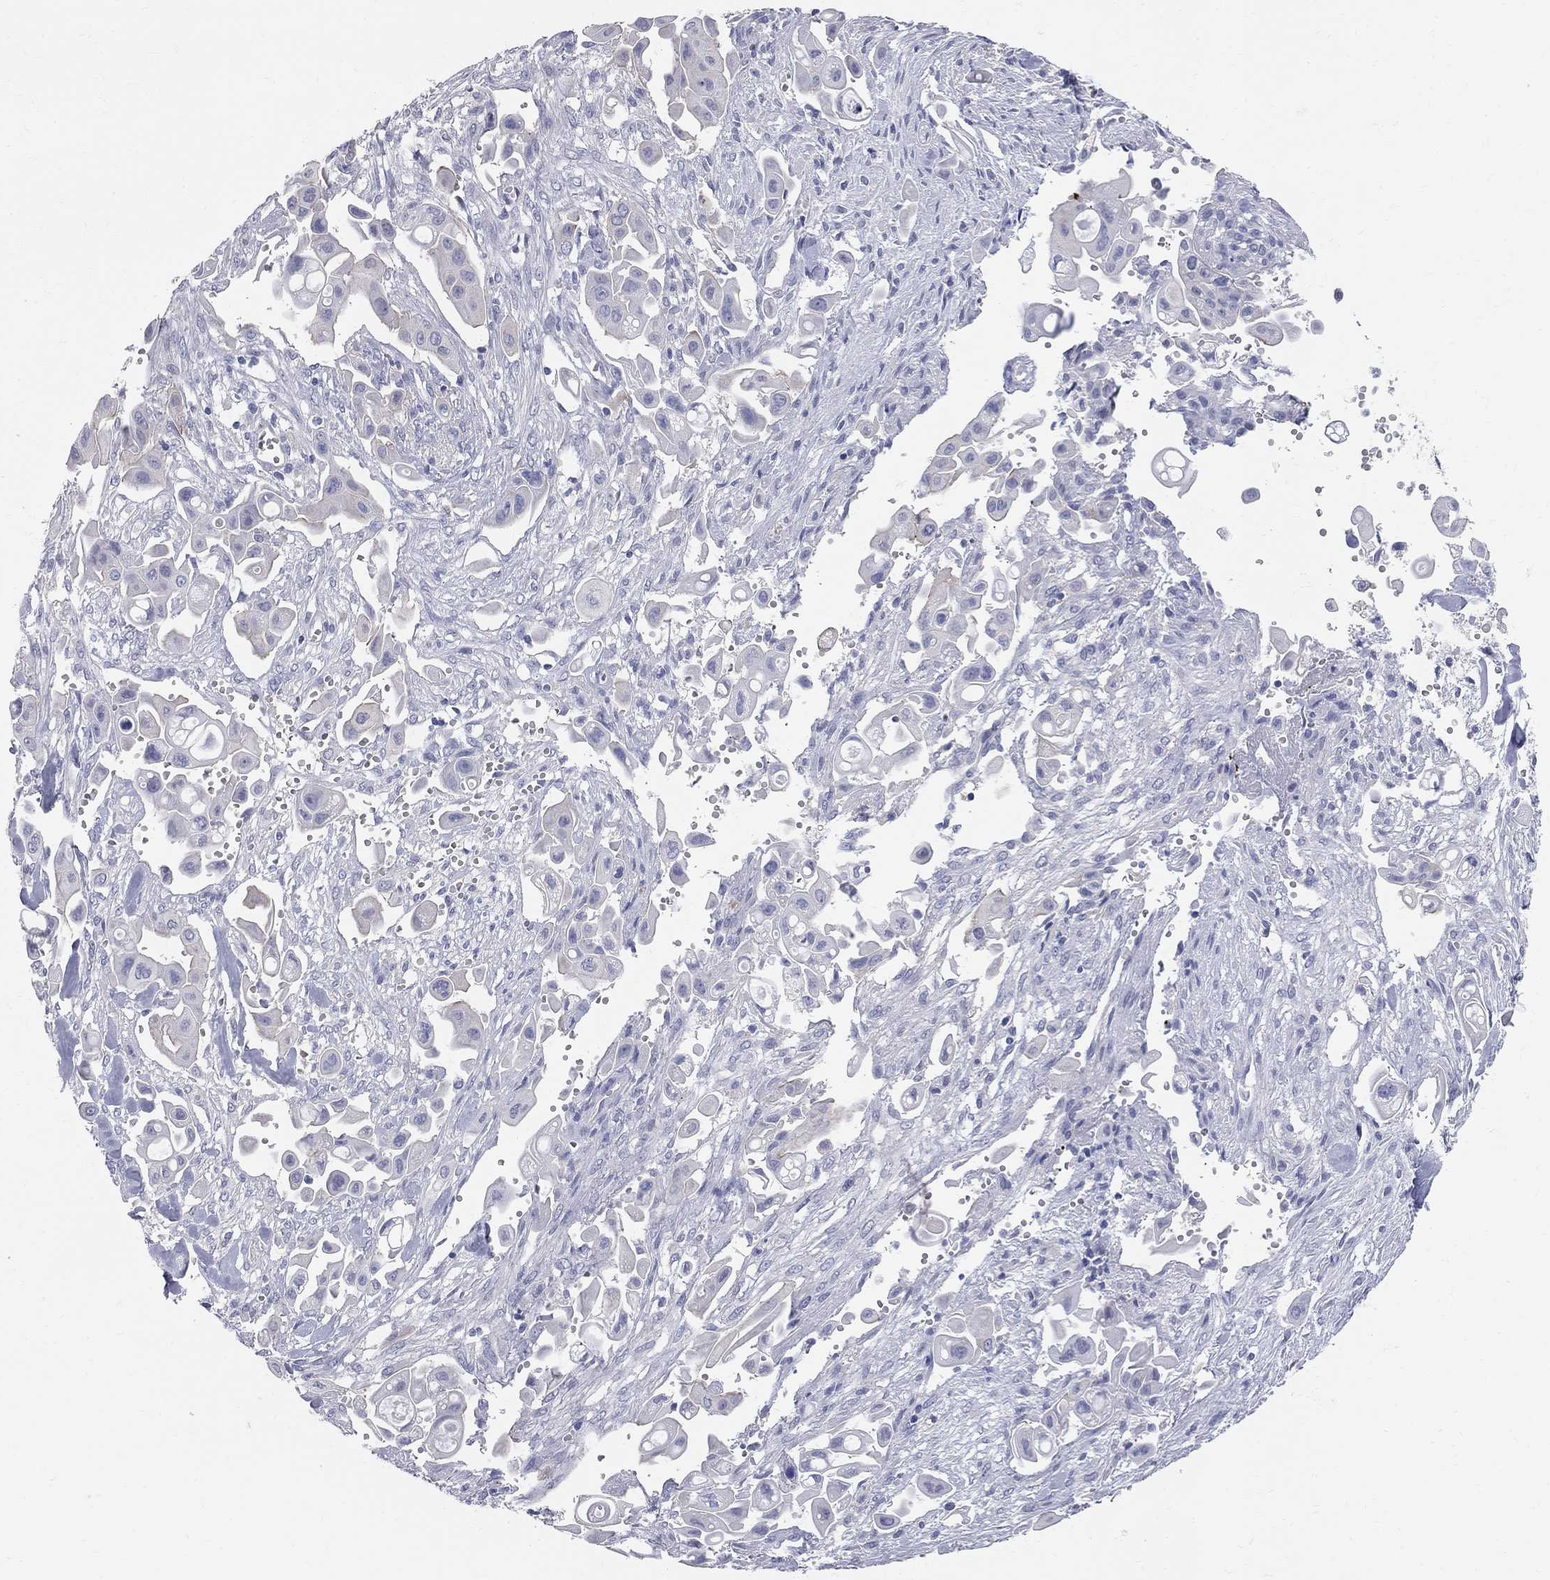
{"staining": {"intensity": "negative", "quantity": "none", "location": "none"}, "tissue": "pancreatic cancer", "cell_type": "Tumor cells", "image_type": "cancer", "snomed": [{"axis": "morphology", "description": "Adenocarcinoma, NOS"}, {"axis": "topography", "description": "Pancreas"}], "caption": "Image shows no protein expression in tumor cells of adenocarcinoma (pancreatic) tissue.", "gene": "AOX1", "patient": {"sex": "male", "age": 50}}